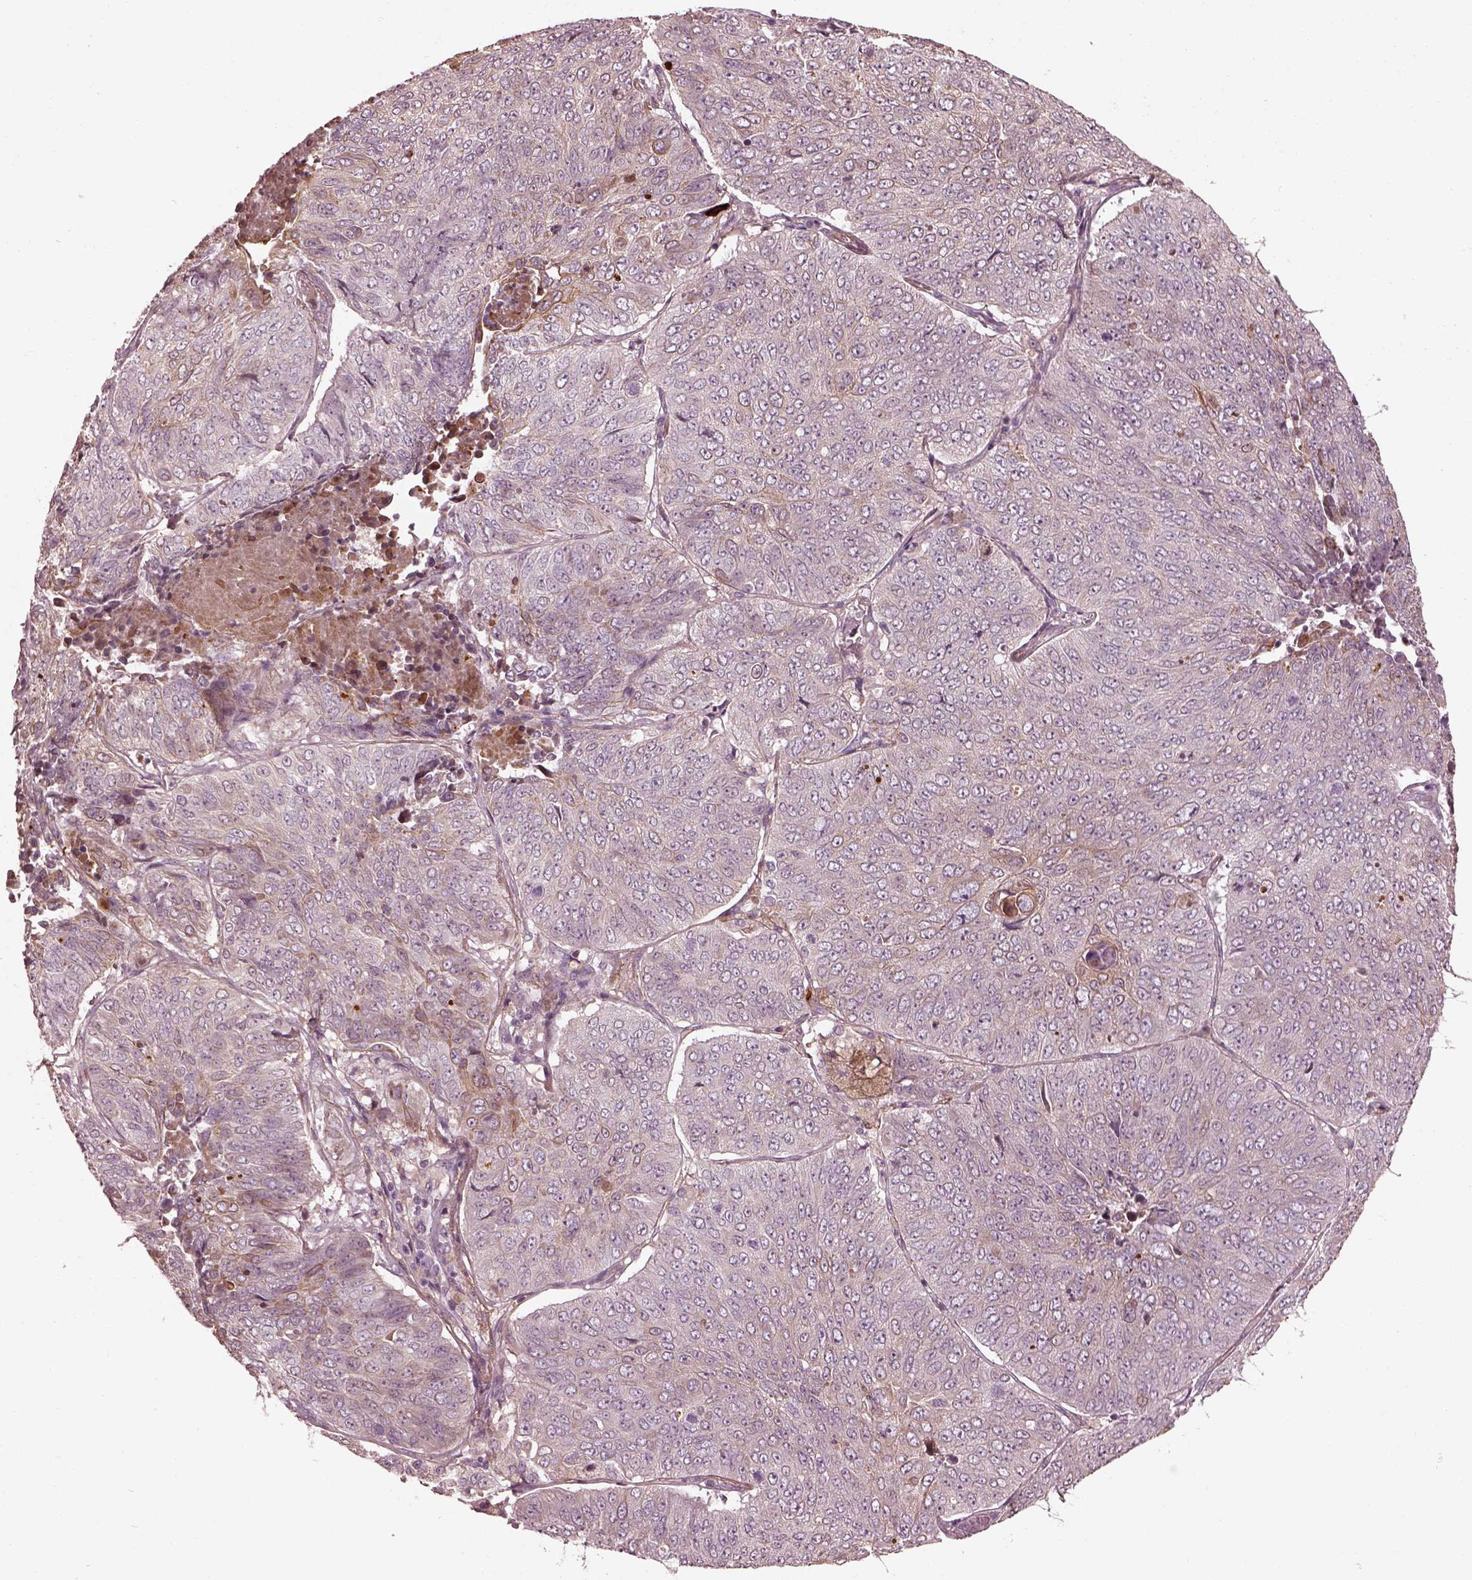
{"staining": {"intensity": "negative", "quantity": "none", "location": "none"}, "tissue": "lung cancer", "cell_type": "Tumor cells", "image_type": "cancer", "snomed": [{"axis": "morphology", "description": "Normal tissue, NOS"}, {"axis": "morphology", "description": "Squamous cell carcinoma, NOS"}, {"axis": "topography", "description": "Bronchus"}, {"axis": "topography", "description": "Lung"}], "caption": "High power microscopy histopathology image of an immunohistochemistry (IHC) photomicrograph of lung squamous cell carcinoma, revealing no significant staining in tumor cells.", "gene": "EFEMP1", "patient": {"sex": "male", "age": 64}}